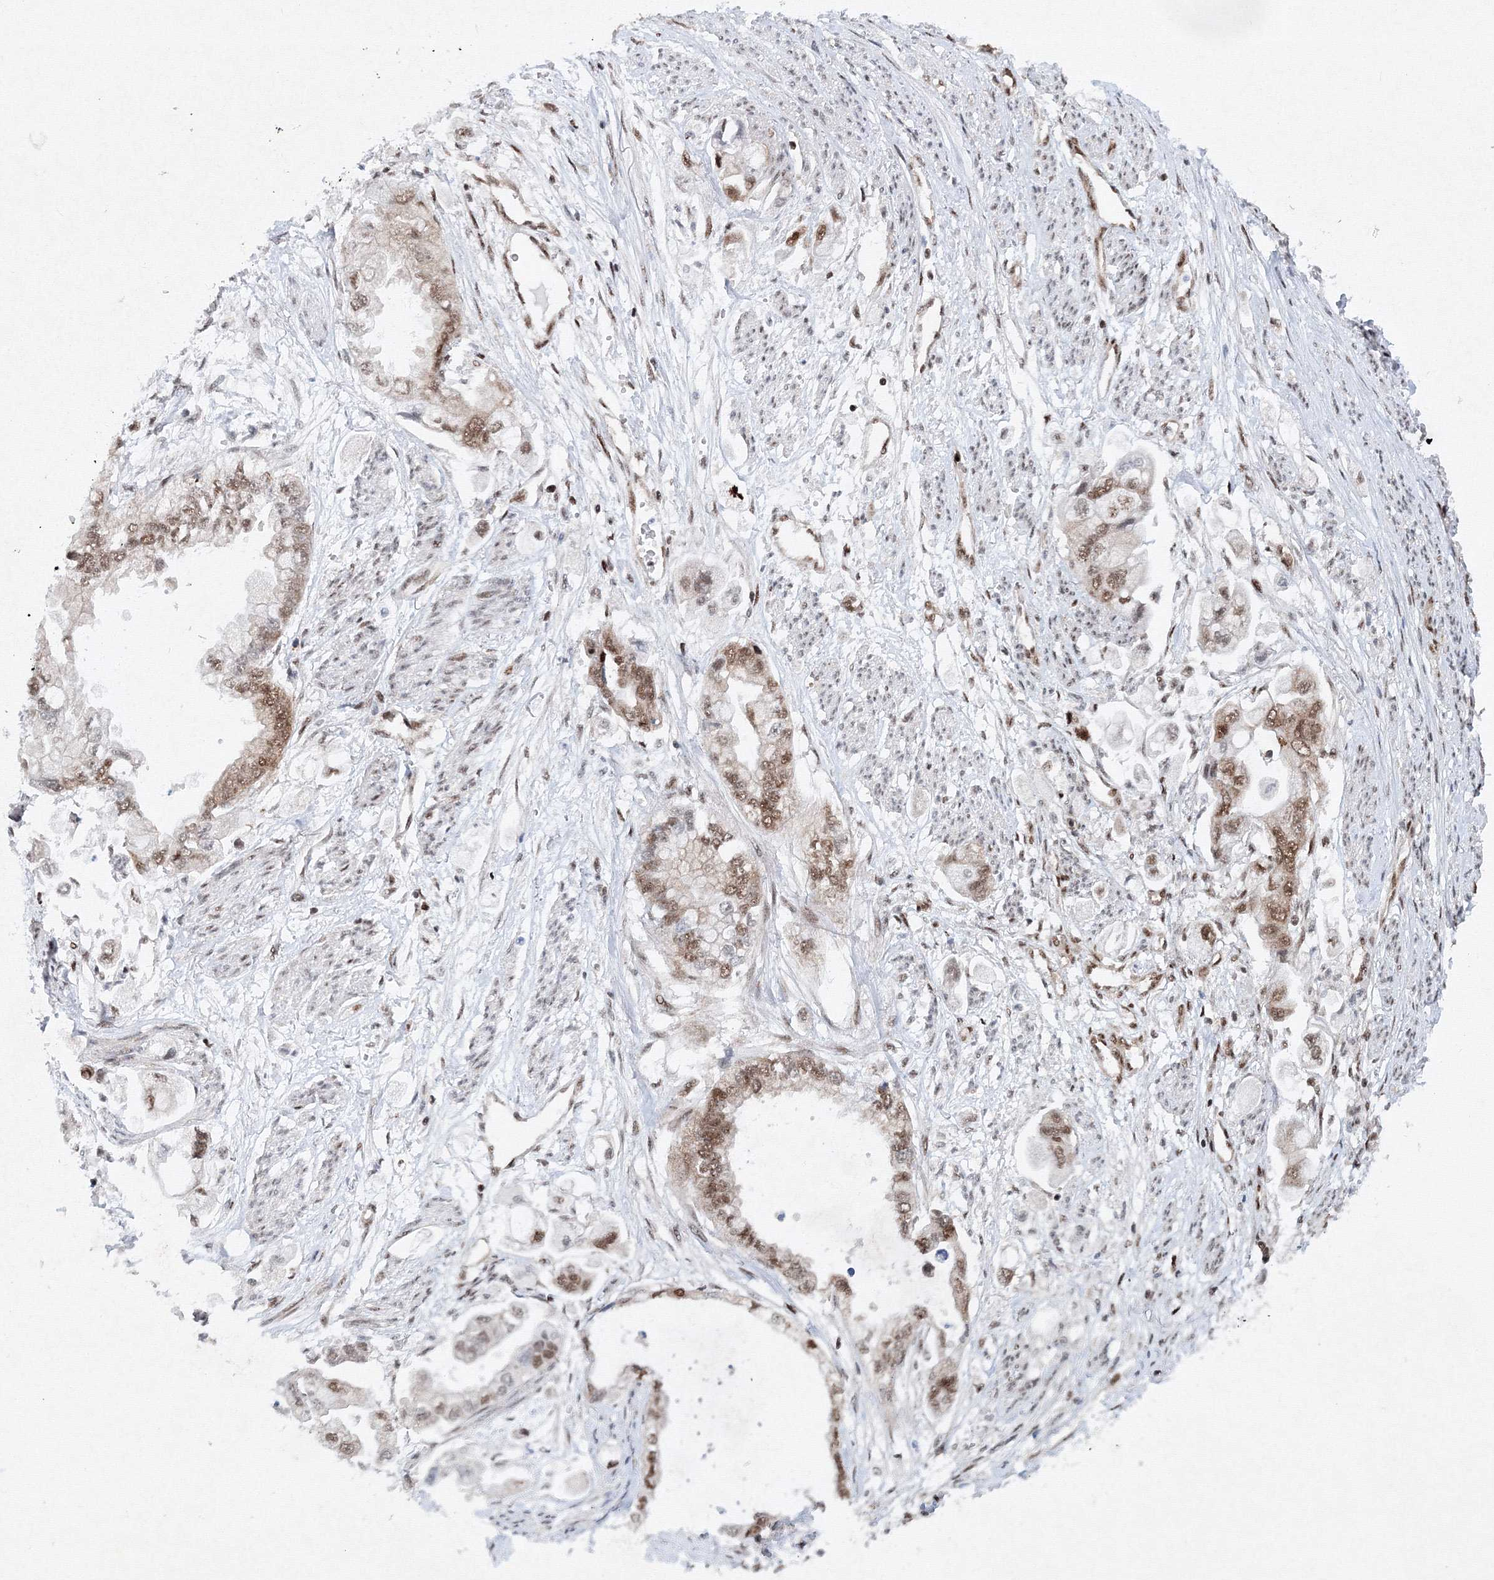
{"staining": {"intensity": "moderate", "quantity": ">75%", "location": "nuclear"}, "tissue": "stomach cancer", "cell_type": "Tumor cells", "image_type": "cancer", "snomed": [{"axis": "morphology", "description": "Adenocarcinoma, NOS"}, {"axis": "topography", "description": "Stomach"}], "caption": "There is medium levels of moderate nuclear positivity in tumor cells of stomach cancer, as demonstrated by immunohistochemical staining (brown color).", "gene": "SNRPC", "patient": {"sex": "male", "age": 62}}